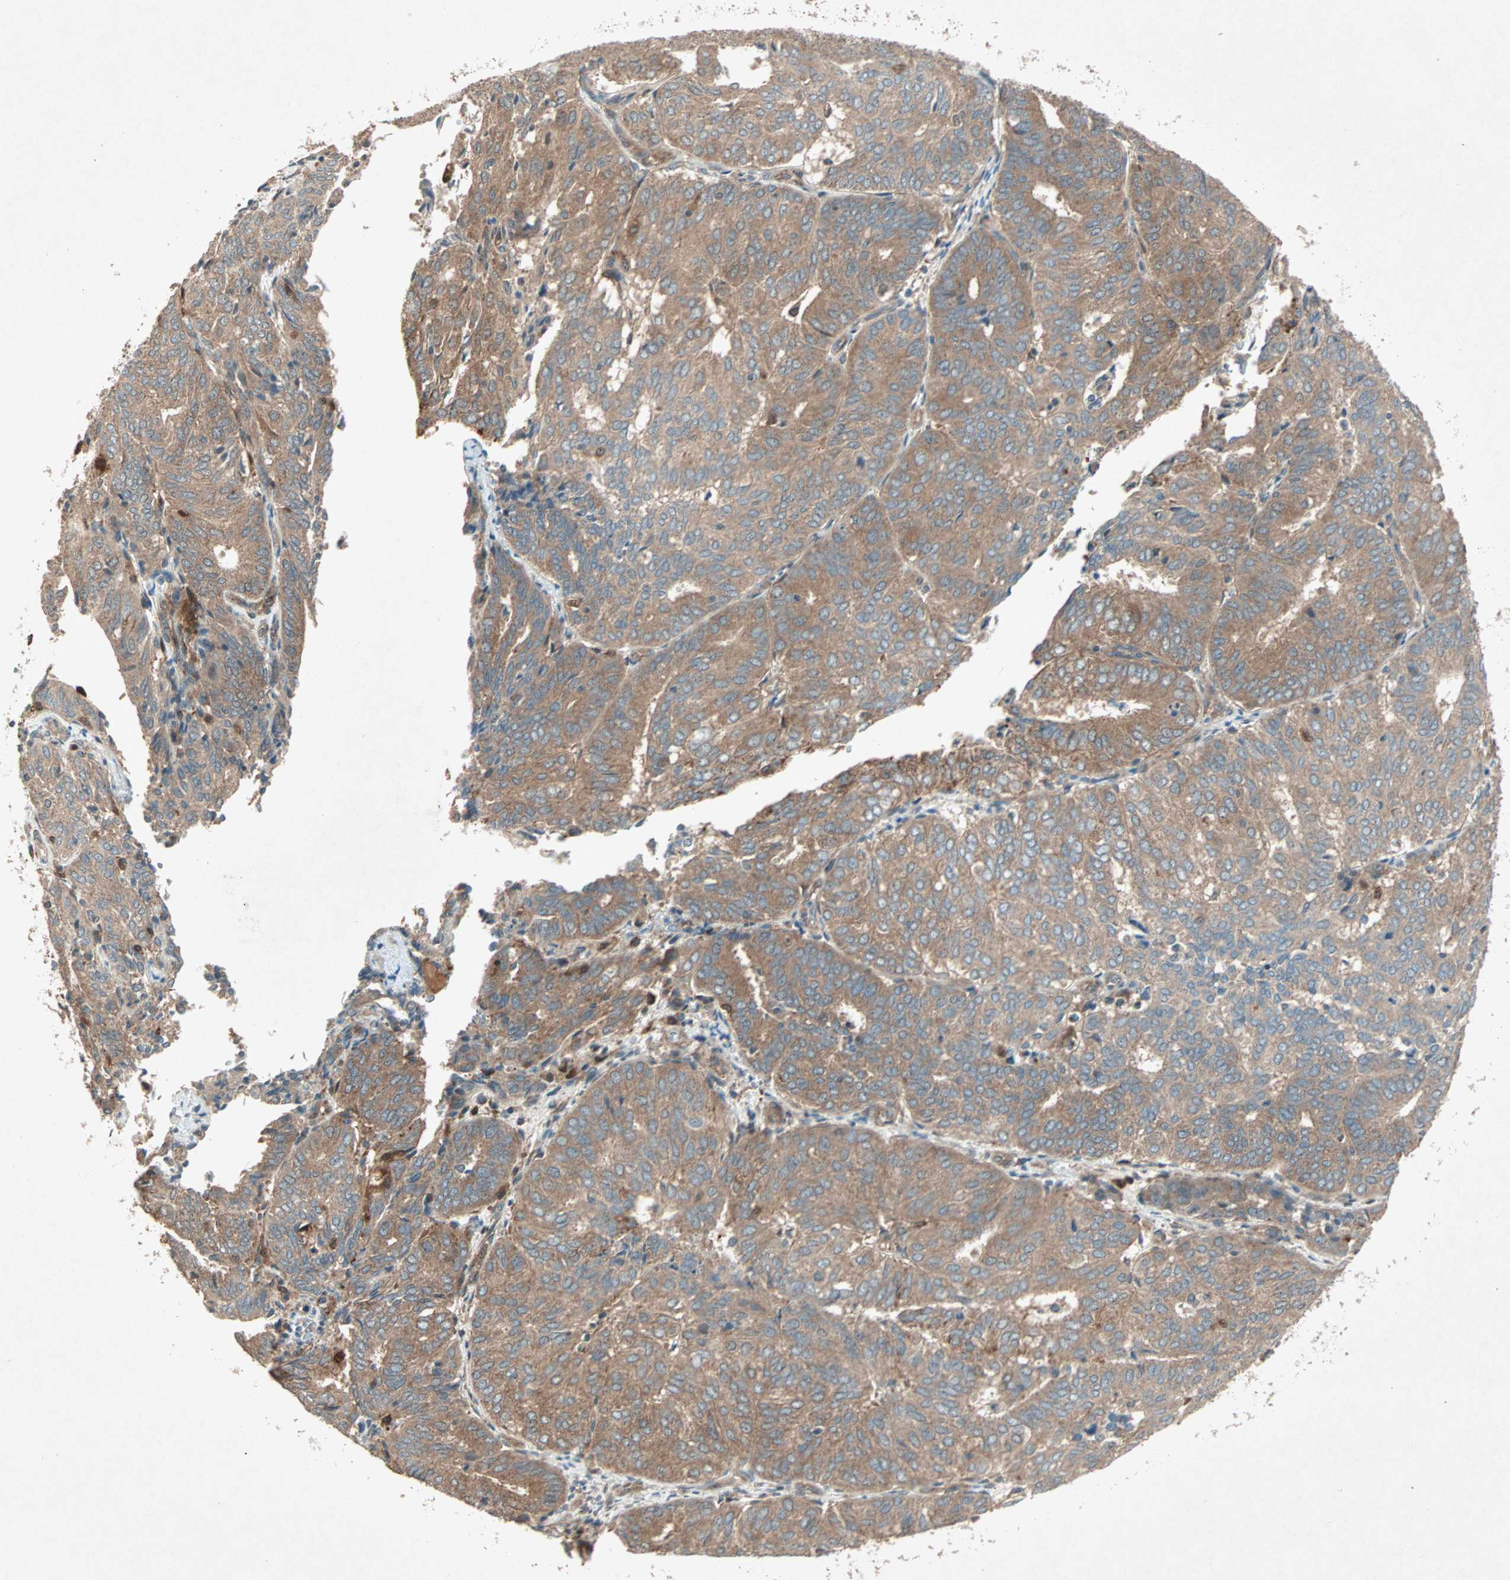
{"staining": {"intensity": "moderate", "quantity": ">75%", "location": "cytoplasmic/membranous"}, "tissue": "endometrial cancer", "cell_type": "Tumor cells", "image_type": "cancer", "snomed": [{"axis": "morphology", "description": "Adenocarcinoma, NOS"}, {"axis": "topography", "description": "Uterus"}], "caption": "IHC of endometrial cancer exhibits medium levels of moderate cytoplasmic/membranous staining in about >75% of tumor cells.", "gene": "SDSL", "patient": {"sex": "female", "age": 60}}